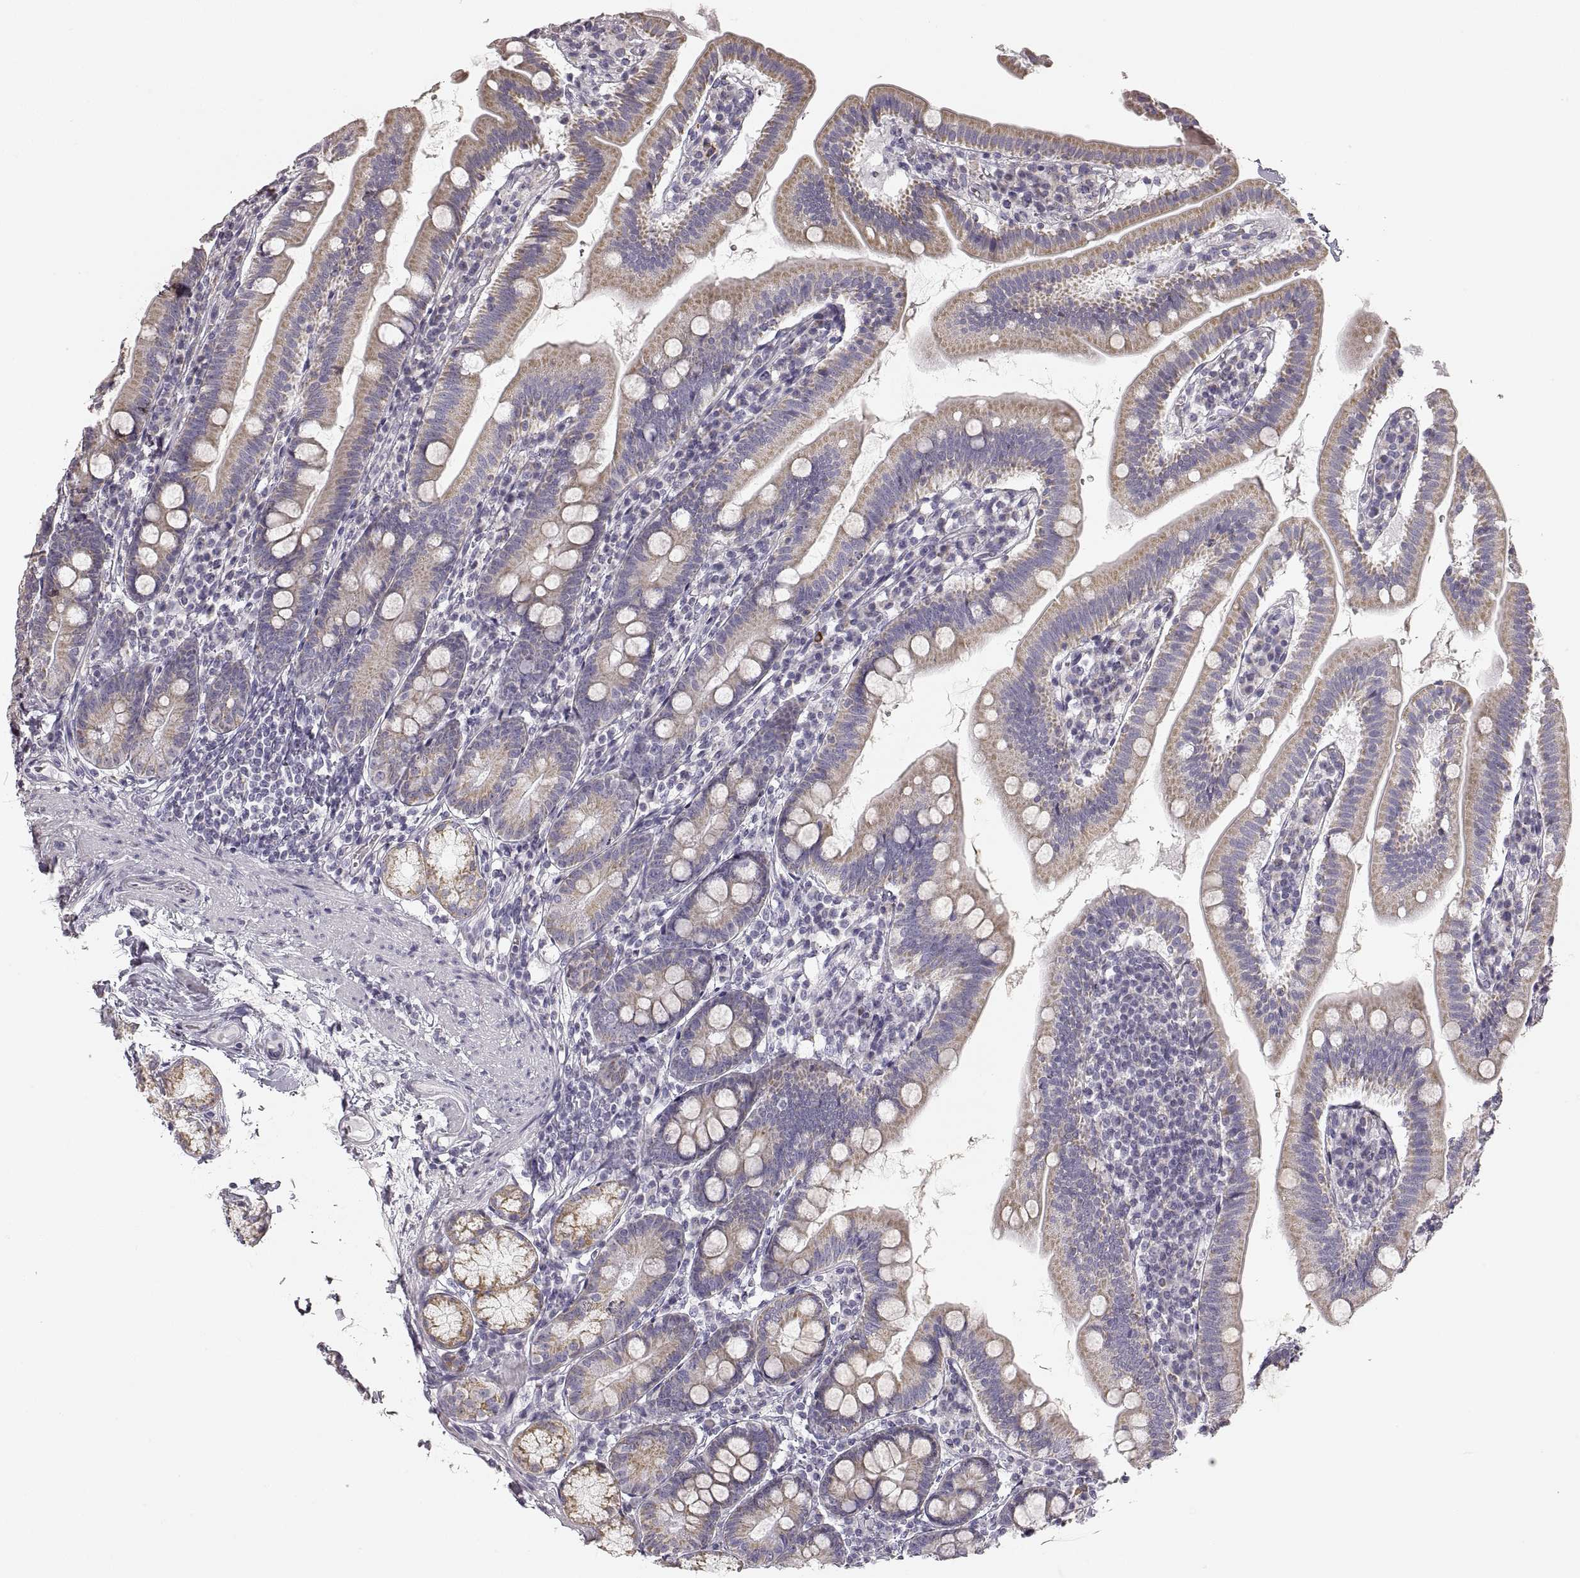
{"staining": {"intensity": "weak", "quantity": ">75%", "location": "cytoplasmic/membranous"}, "tissue": "duodenum", "cell_type": "Glandular cells", "image_type": "normal", "snomed": [{"axis": "morphology", "description": "Normal tissue, NOS"}, {"axis": "topography", "description": "Duodenum"}], "caption": "Duodenum was stained to show a protein in brown. There is low levels of weak cytoplasmic/membranous staining in about >75% of glandular cells. (Brightfield microscopy of DAB IHC at high magnification).", "gene": "RDH13", "patient": {"sex": "female", "age": 67}}